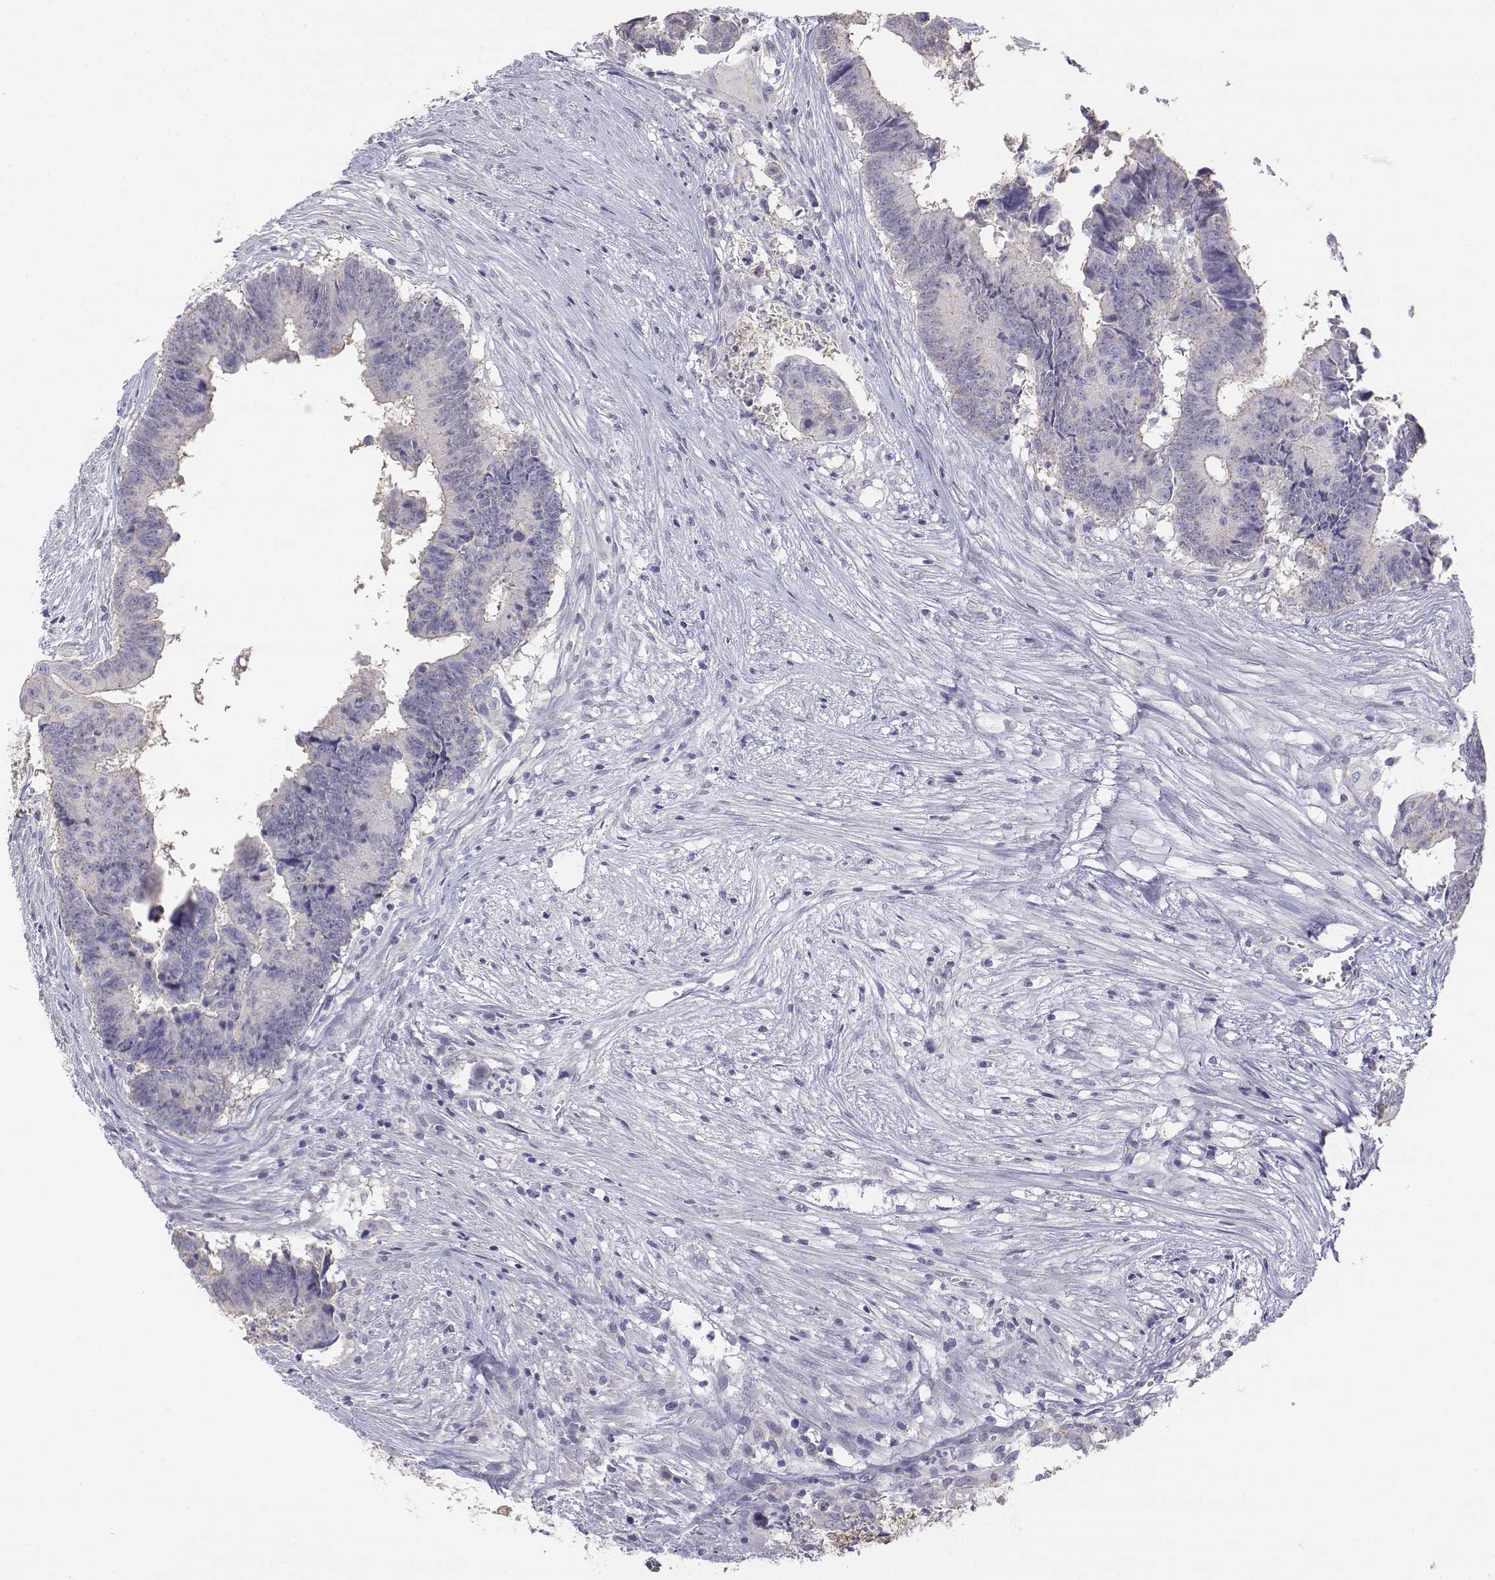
{"staining": {"intensity": "negative", "quantity": "none", "location": "none"}, "tissue": "colorectal cancer", "cell_type": "Tumor cells", "image_type": "cancer", "snomed": [{"axis": "morphology", "description": "Adenocarcinoma, NOS"}, {"axis": "topography", "description": "Colon"}], "caption": "There is no significant expression in tumor cells of colorectal adenocarcinoma.", "gene": "LGSN", "patient": {"sex": "female", "age": 82}}